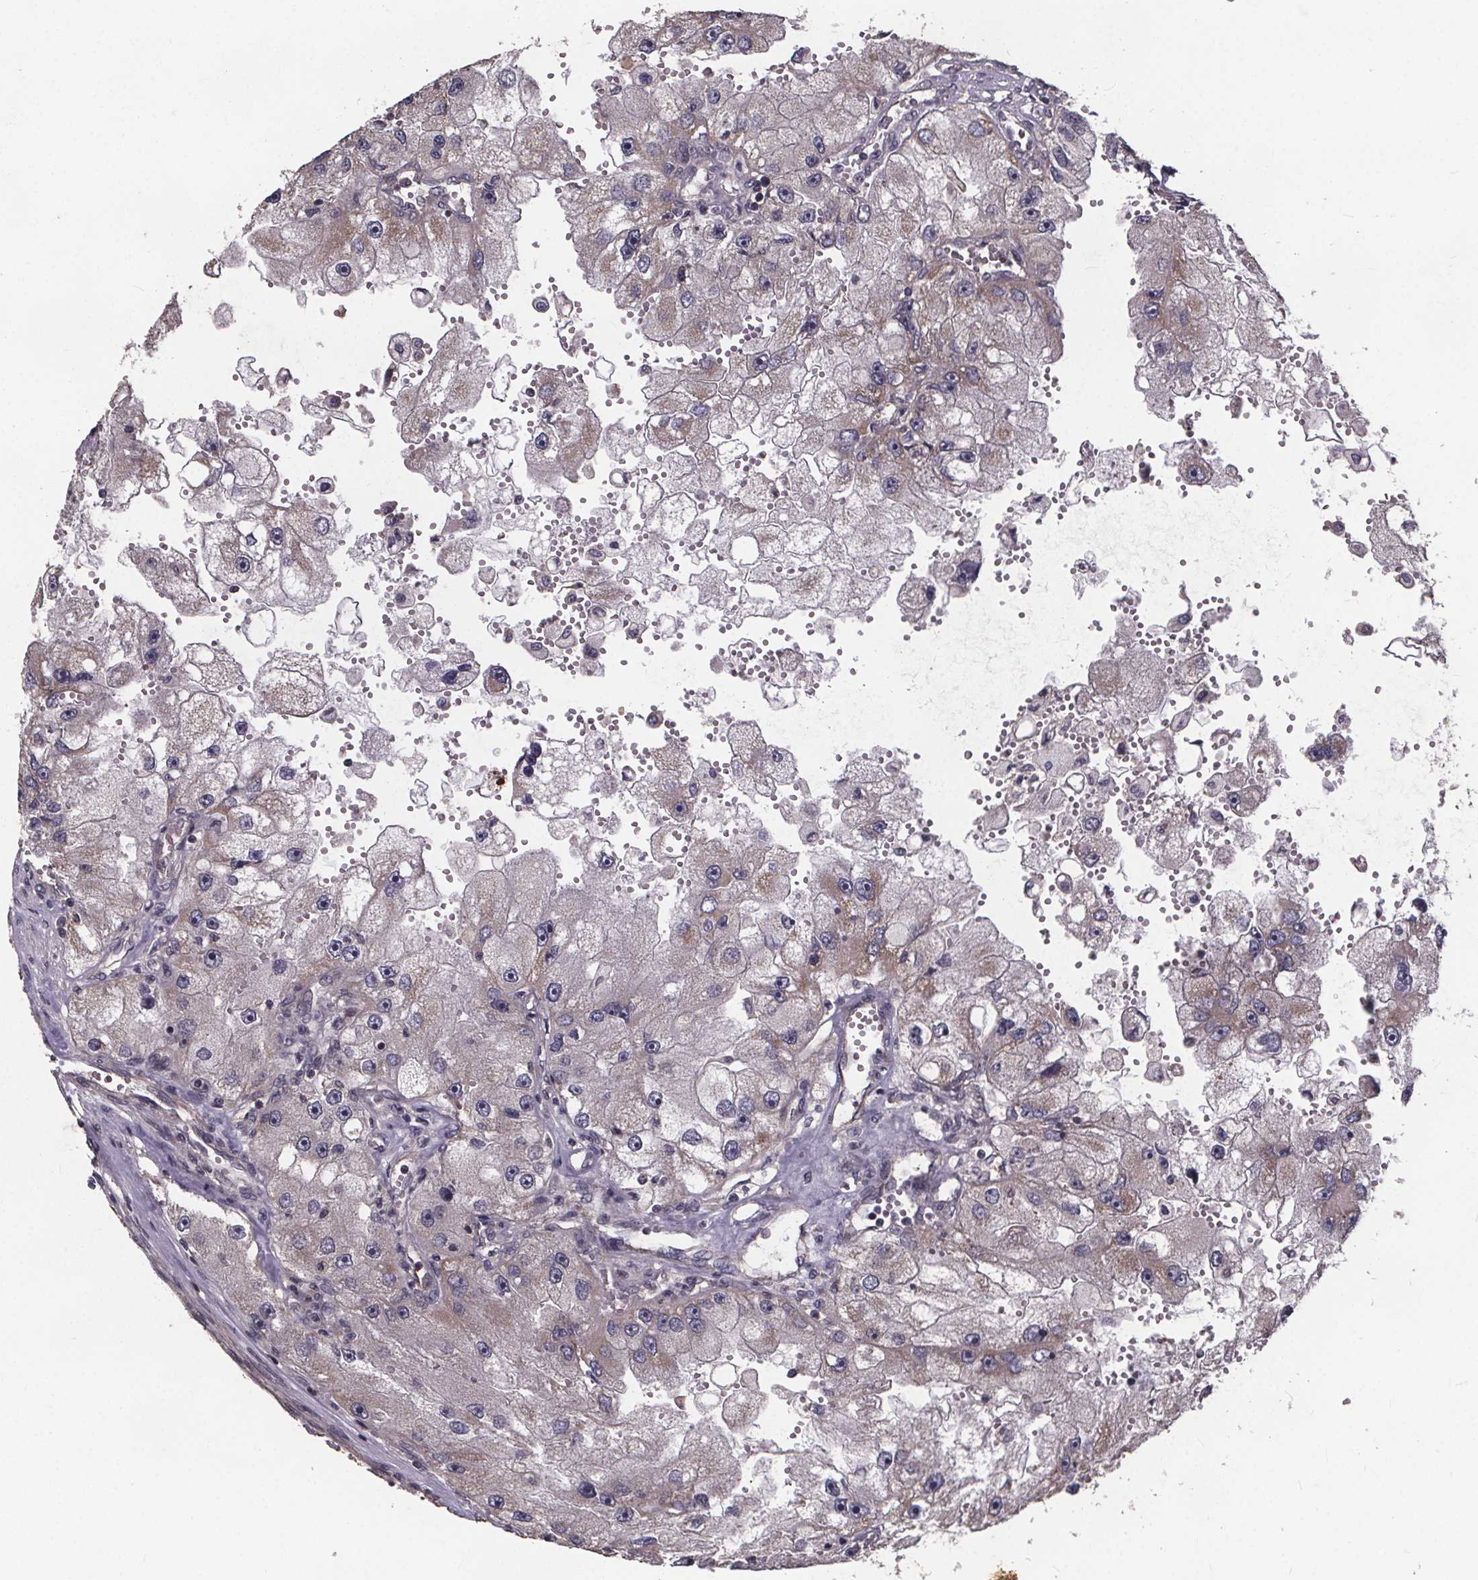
{"staining": {"intensity": "weak", "quantity": "<25%", "location": "cytoplasmic/membranous"}, "tissue": "renal cancer", "cell_type": "Tumor cells", "image_type": "cancer", "snomed": [{"axis": "morphology", "description": "Adenocarcinoma, NOS"}, {"axis": "topography", "description": "Kidney"}], "caption": "Renal cancer (adenocarcinoma) was stained to show a protein in brown. There is no significant positivity in tumor cells.", "gene": "YME1L1", "patient": {"sex": "male", "age": 63}}